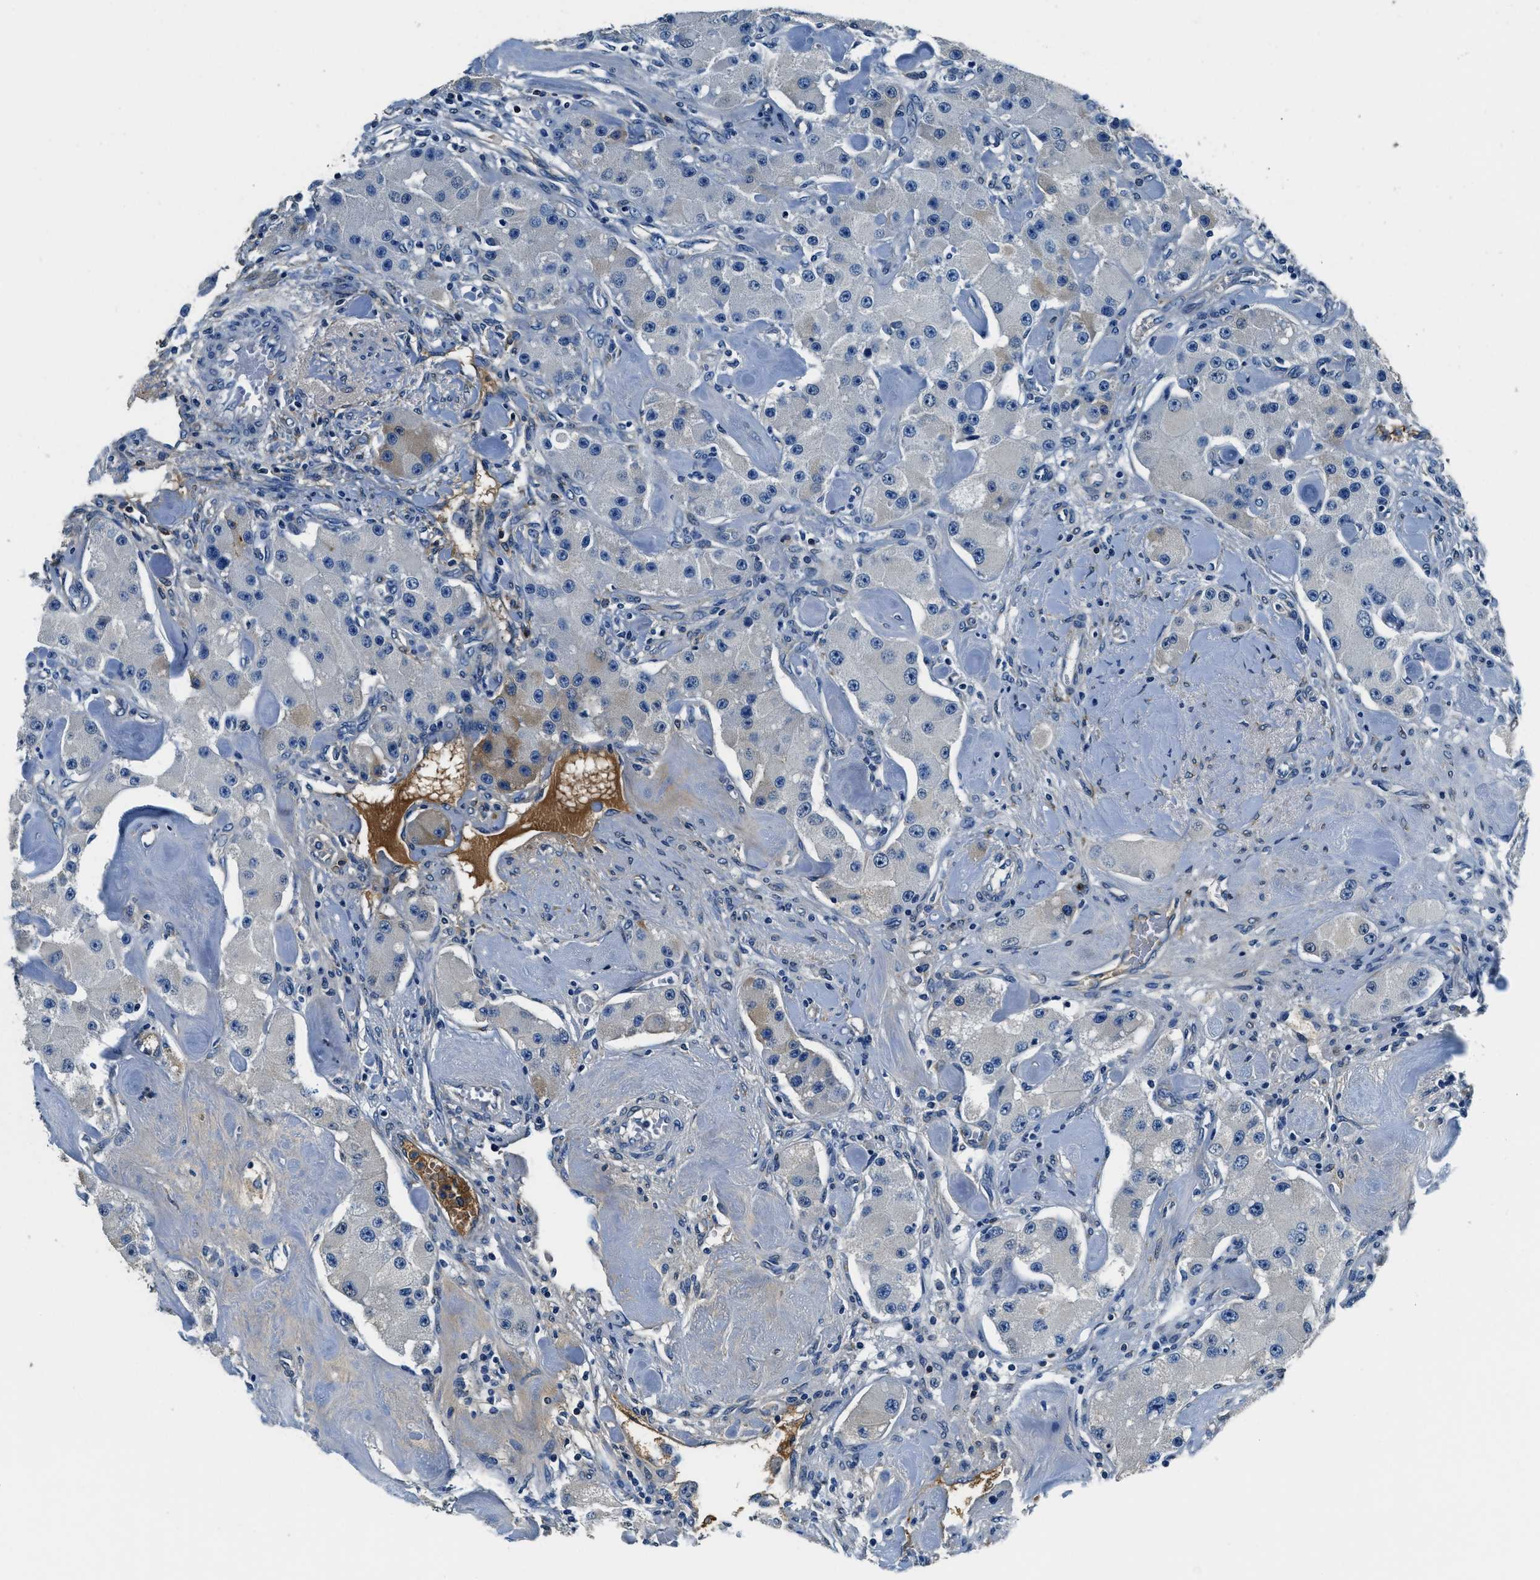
{"staining": {"intensity": "negative", "quantity": "none", "location": "none"}, "tissue": "carcinoid", "cell_type": "Tumor cells", "image_type": "cancer", "snomed": [{"axis": "morphology", "description": "Carcinoid, malignant, NOS"}, {"axis": "topography", "description": "Pancreas"}], "caption": "Tumor cells are negative for protein expression in human carcinoid.", "gene": "TMEM186", "patient": {"sex": "male", "age": 41}}